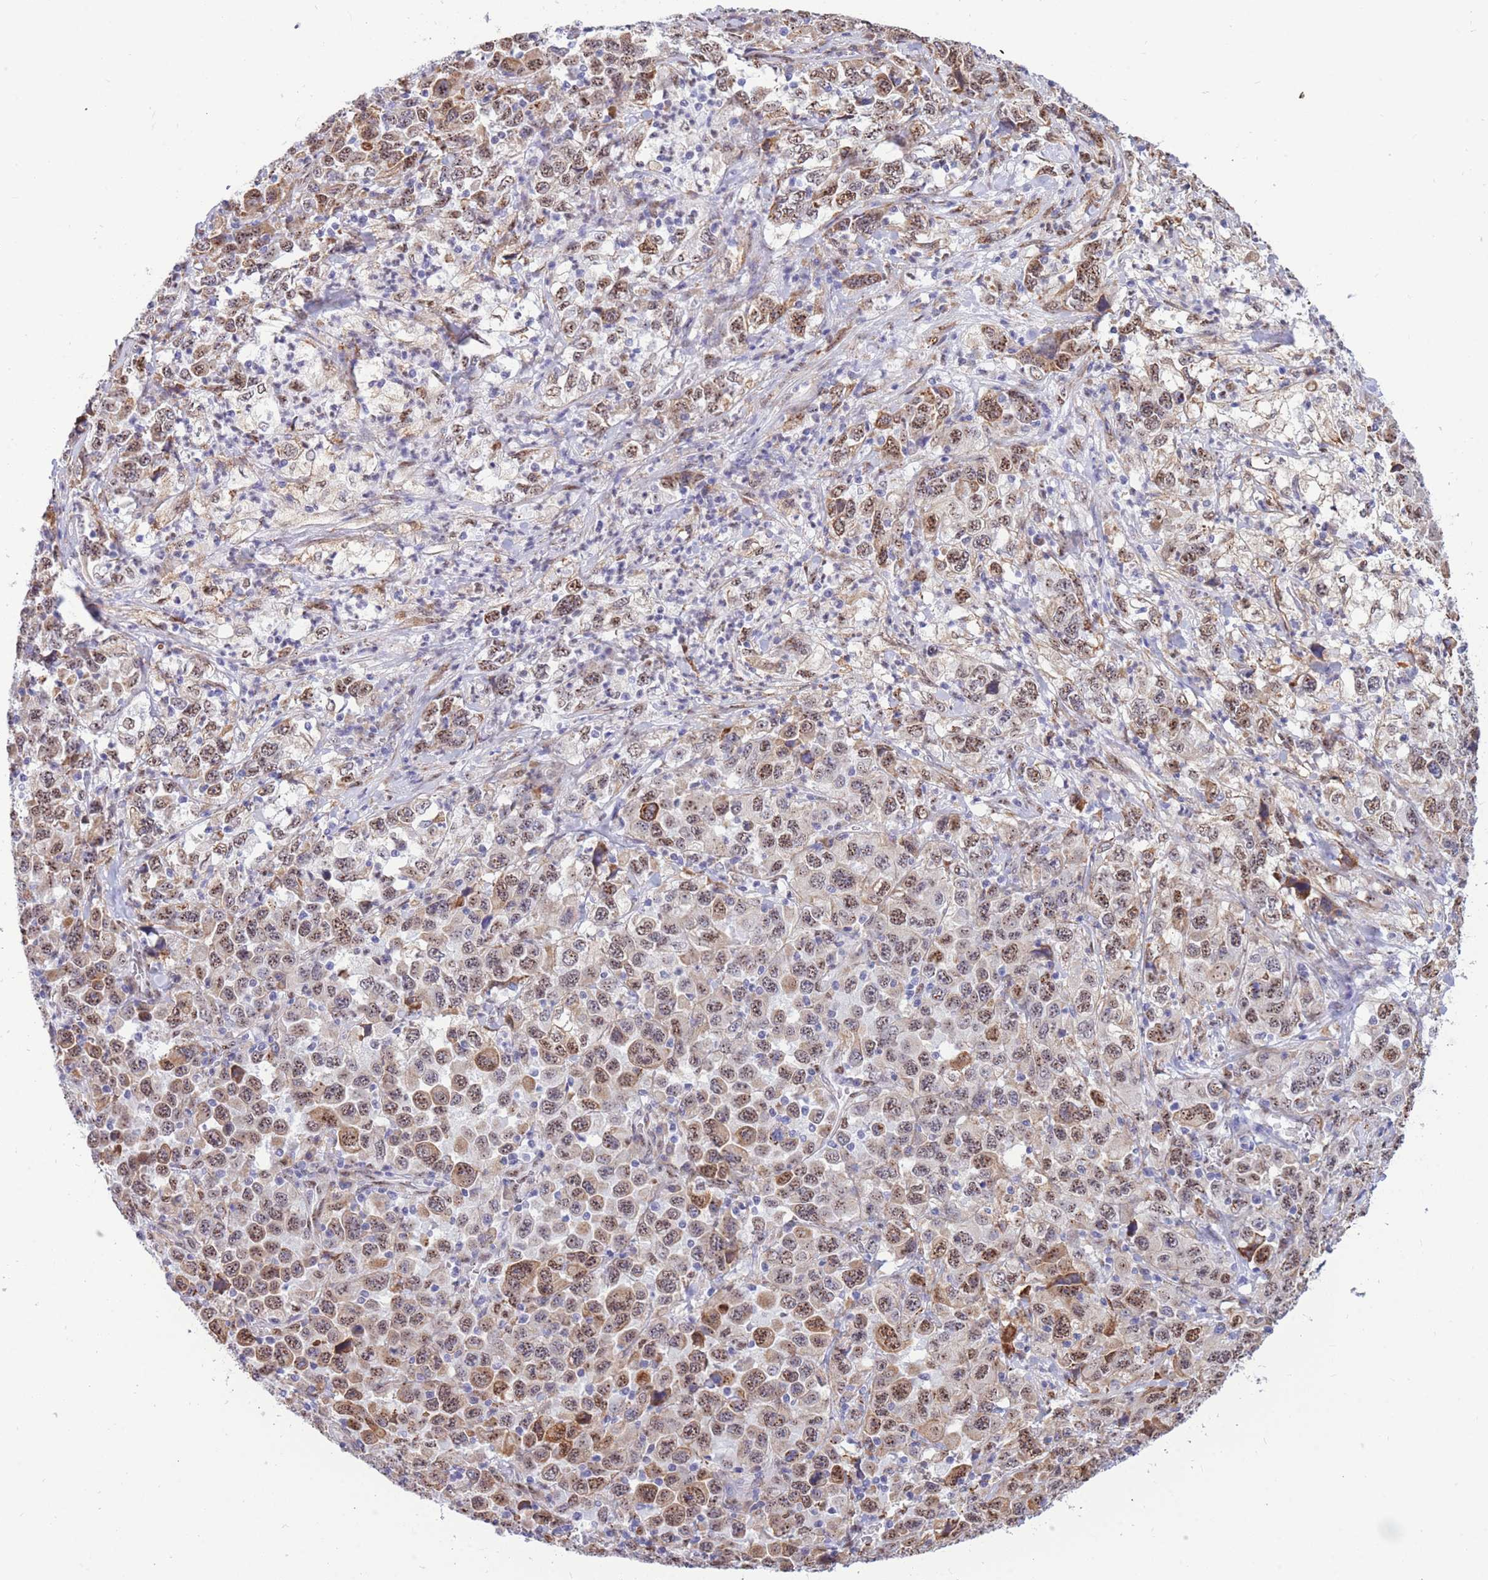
{"staining": {"intensity": "moderate", "quantity": ">75%", "location": "cytoplasmic/membranous,nuclear"}, "tissue": "stomach cancer", "cell_type": "Tumor cells", "image_type": "cancer", "snomed": [{"axis": "morphology", "description": "Normal tissue, NOS"}, {"axis": "morphology", "description": "Adenocarcinoma, NOS"}, {"axis": "topography", "description": "Stomach, upper"}, {"axis": "topography", "description": "Stomach"}], "caption": "A brown stain highlights moderate cytoplasmic/membranous and nuclear positivity of a protein in stomach cancer (adenocarcinoma) tumor cells. (DAB (3,3'-diaminobenzidine) = brown stain, brightfield microscopy at high magnification).", "gene": "FAM153A", "patient": {"sex": "male", "age": 59}}